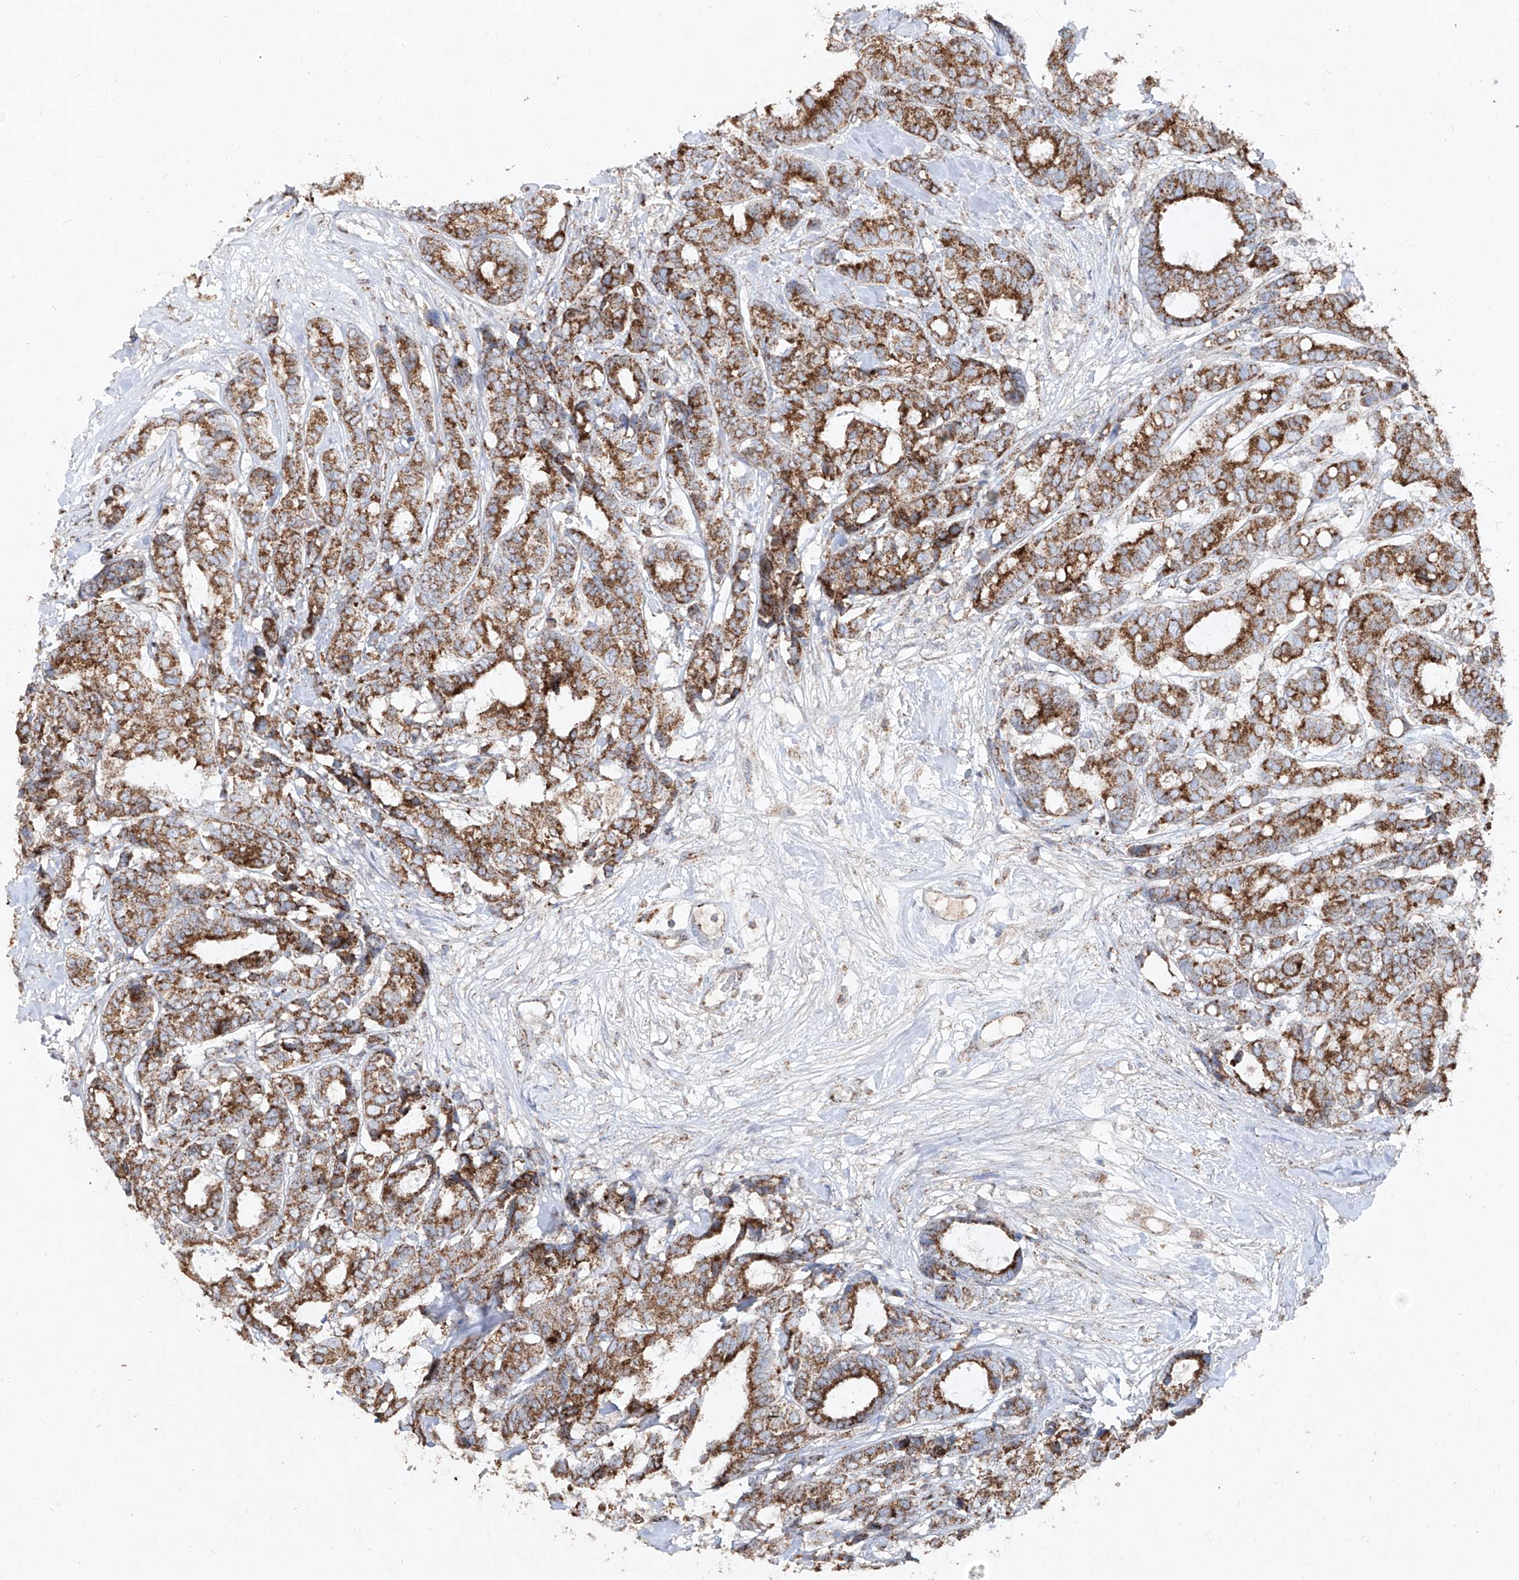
{"staining": {"intensity": "moderate", "quantity": ">75%", "location": "cytoplasmic/membranous"}, "tissue": "breast cancer", "cell_type": "Tumor cells", "image_type": "cancer", "snomed": [{"axis": "morphology", "description": "Duct carcinoma"}, {"axis": "topography", "description": "Breast"}], "caption": "Tumor cells demonstrate moderate cytoplasmic/membranous expression in about >75% of cells in intraductal carcinoma (breast). (DAB (3,3'-diaminobenzidine) IHC, brown staining for protein, blue staining for nuclei).", "gene": "ABCD3", "patient": {"sex": "female", "age": 87}}